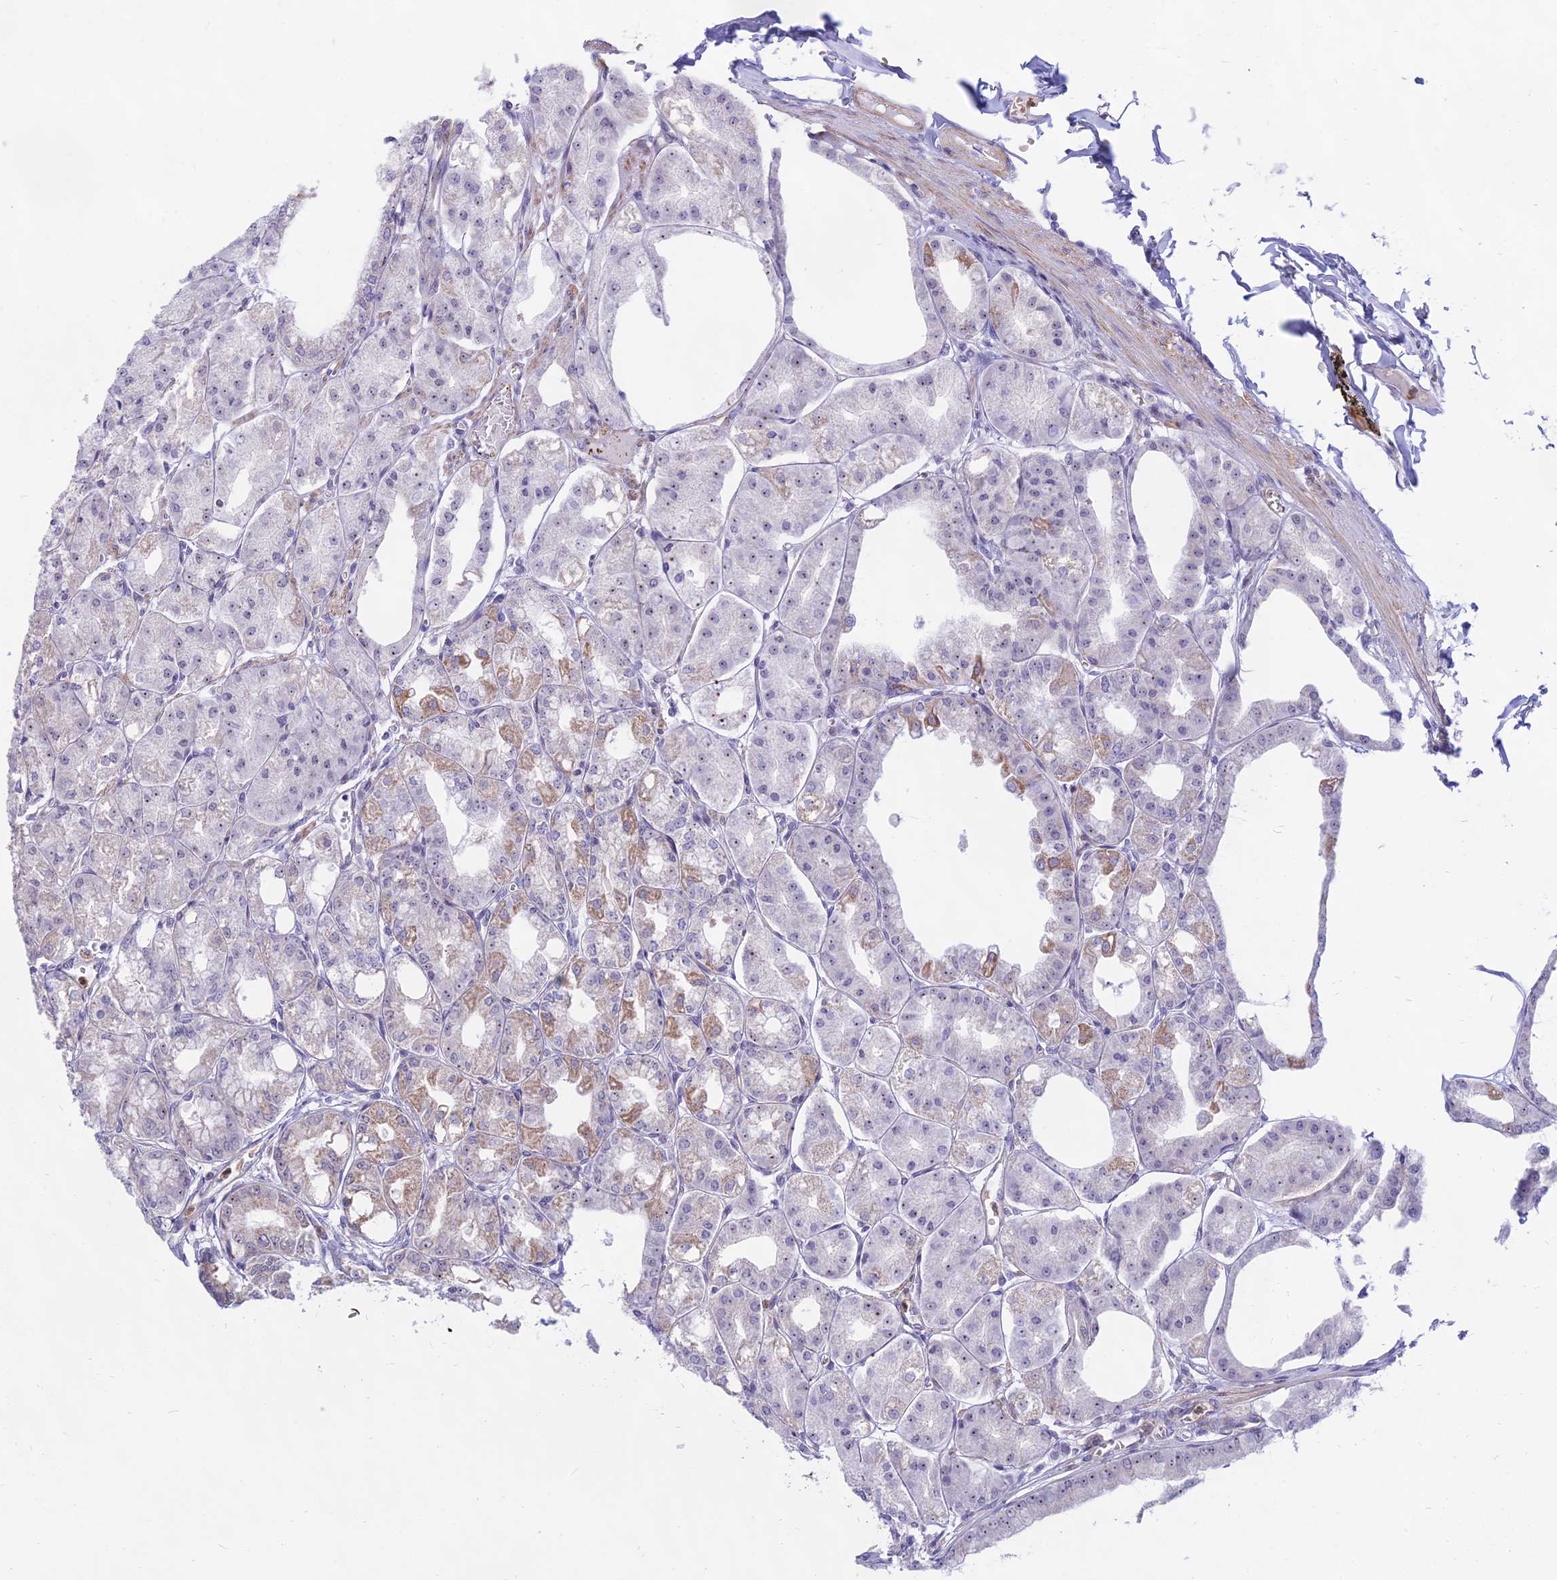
{"staining": {"intensity": "moderate", "quantity": "25%-75%", "location": "cytoplasmic/membranous,nuclear"}, "tissue": "stomach", "cell_type": "Glandular cells", "image_type": "normal", "snomed": [{"axis": "morphology", "description": "Normal tissue, NOS"}, {"axis": "topography", "description": "Stomach, lower"}], "caption": "Stomach stained for a protein (brown) shows moderate cytoplasmic/membranous,nuclear positive staining in approximately 25%-75% of glandular cells.", "gene": "KRR1", "patient": {"sex": "male", "age": 71}}